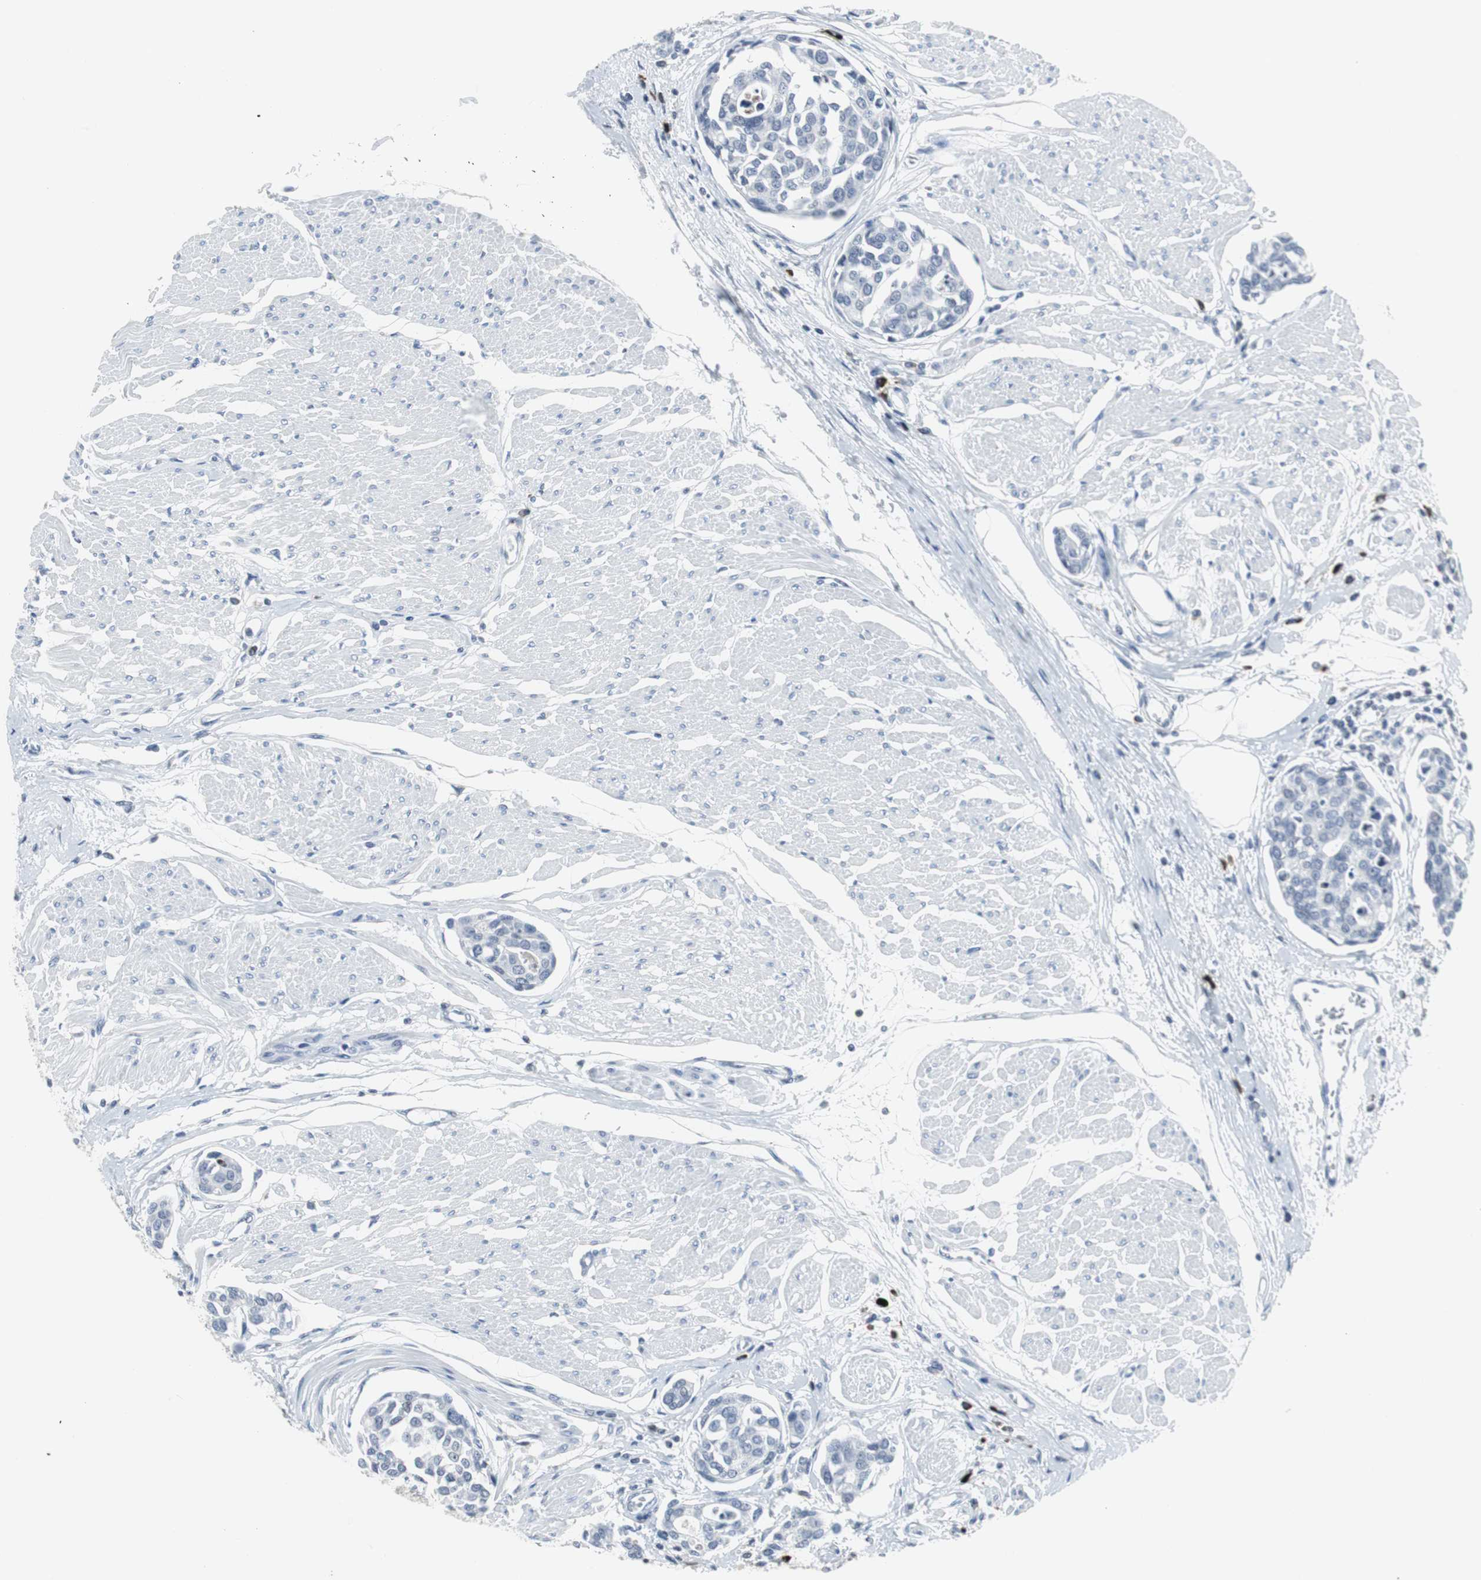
{"staining": {"intensity": "negative", "quantity": "none", "location": "none"}, "tissue": "urothelial cancer", "cell_type": "Tumor cells", "image_type": "cancer", "snomed": [{"axis": "morphology", "description": "Urothelial carcinoma, High grade"}, {"axis": "topography", "description": "Urinary bladder"}], "caption": "IHC photomicrograph of human urothelial carcinoma (high-grade) stained for a protein (brown), which exhibits no expression in tumor cells.", "gene": "DOK1", "patient": {"sex": "male", "age": 78}}